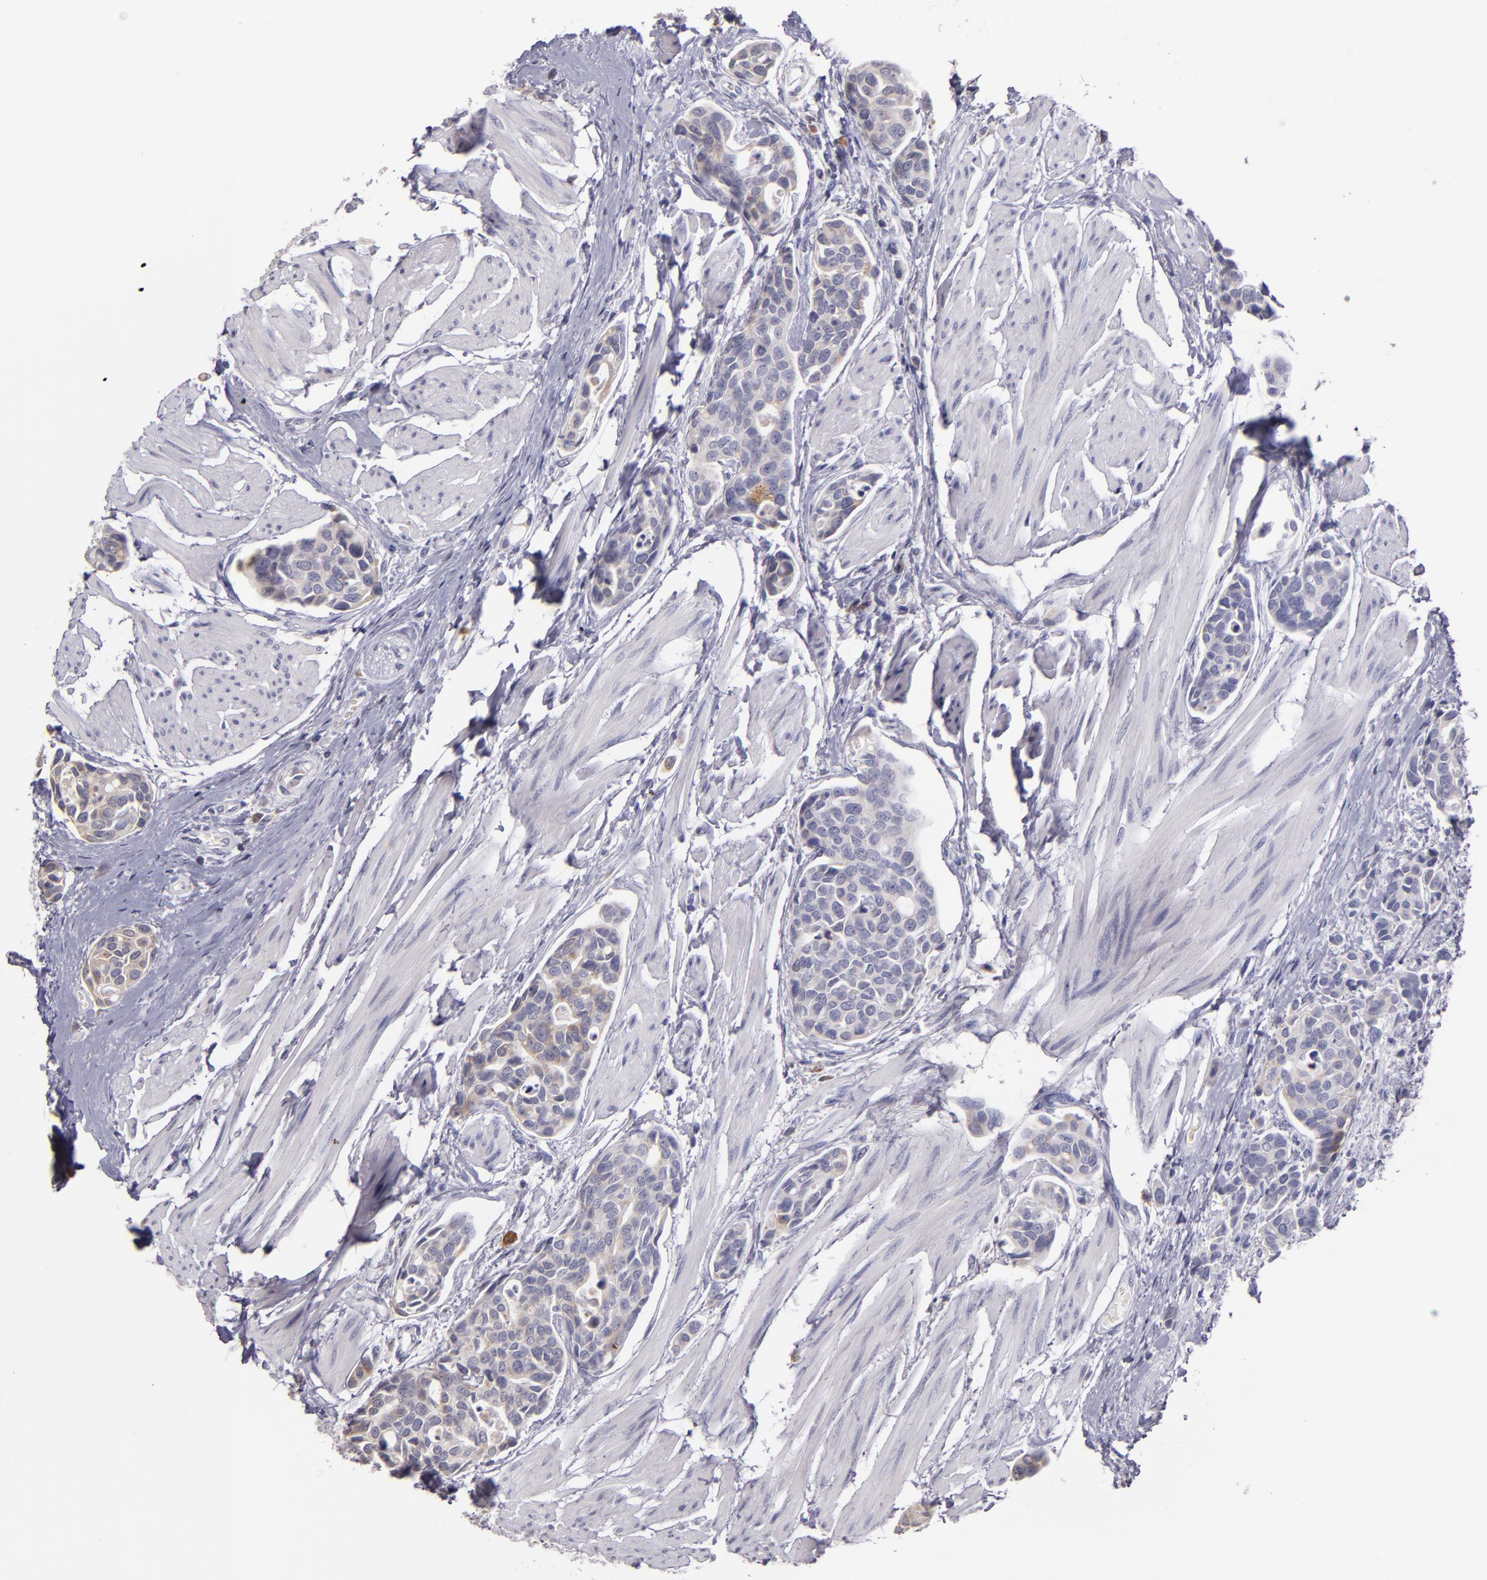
{"staining": {"intensity": "weak", "quantity": ">75%", "location": "cytoplasmic/membranous"}, "tissue": "urothelial cancer", "cell_type": "Tumor cells", "image_type": "cancer", "snomed": [{"axis": "morphology", "description": "Urothelial carcinoma, High grade"}, {"axis": "topography", "description": "Urinary bladder"}], "caption": "Tumor cells demonstrate low levels of weak cytoplasmic/membranous expression in about >75% of cells in human urothelial cancer.", "gene": "ABL1", "patient": {"sex": "male", "age": 78}}